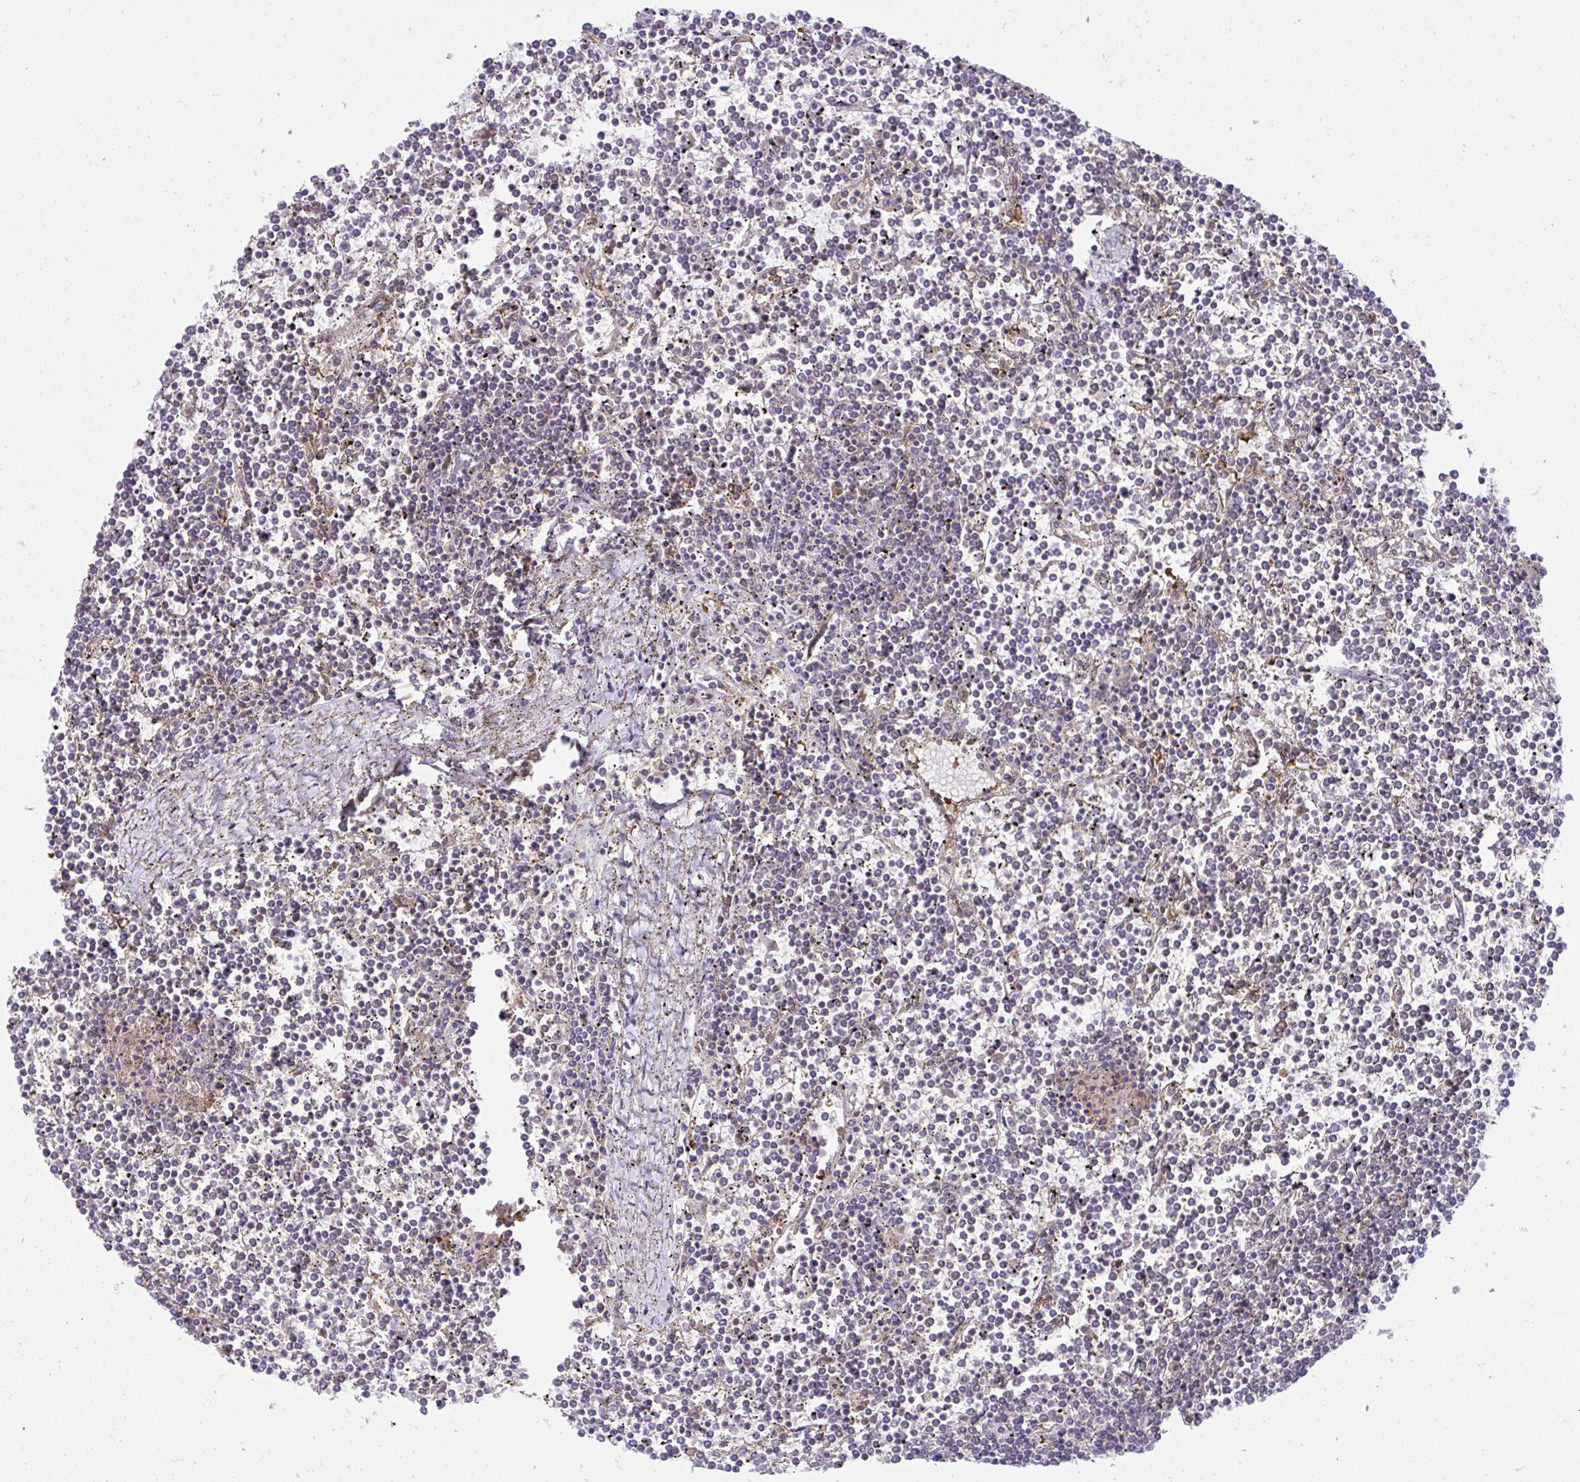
{"staining": {"intensity": "negative", "quantity": "none", "location": "none"}, "tissue": "lymphoma", "cell_type": "Tumor cells", "image_type": "cancer", "snomed": [{"axis": "morphology", "description": "Malignant lymphoma, non-Hodgkin's type, Low grade"}, {"axis": "topography", "description": "Spleen"}], "caption": "DAB (3,3'-diaminobenzidine) immunohistochemical staining of human low-grade malignant lymphoma, non-Hodgkin's type displays no significant staining in tumor cells.", "gene": "ALDH16A1", "patient": {"sex": "female", "age": 19}}